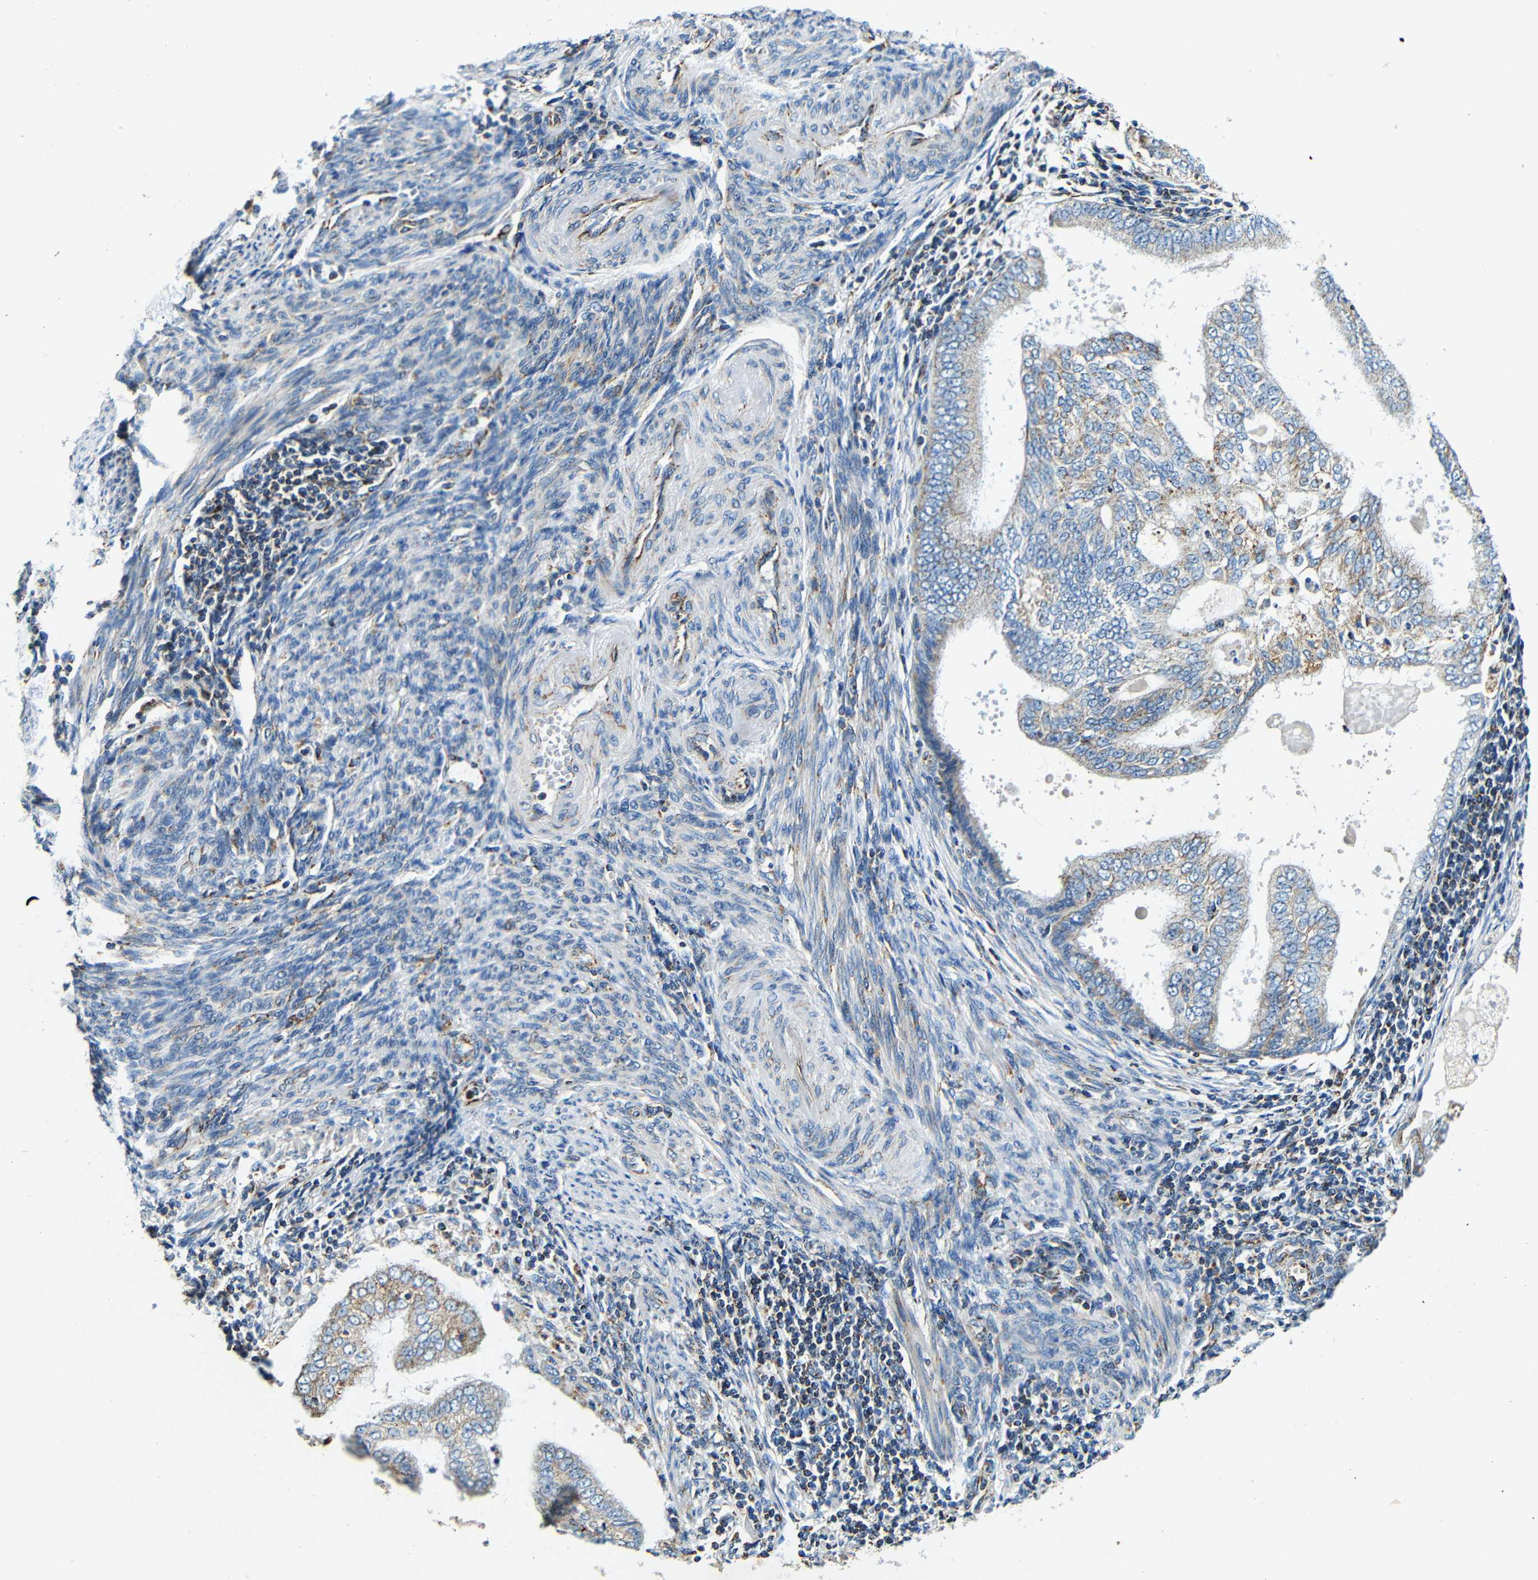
{"staining": {"intensity": "weak", "quantity": "25%-75%", "location": "cytoplasmic/membranous"}, "tissue": "endometrial cancer", "cell_type": "Tumor cells", "image_type": "cancer", "snomed": [{"axis": "morphology", "description": "Adenocarcinoma, NOS"}, {"axis": "topography", "description": "Endometrium"}], "caption": "Endometrial cancer was stained to show a protein in brown. There is low levels of weak cytoplasmic/membranous positivity in approximately 25%-75% of tumor cells.", "gene": "GALNT18", "patient": {"sex": "female", "age": 58}}